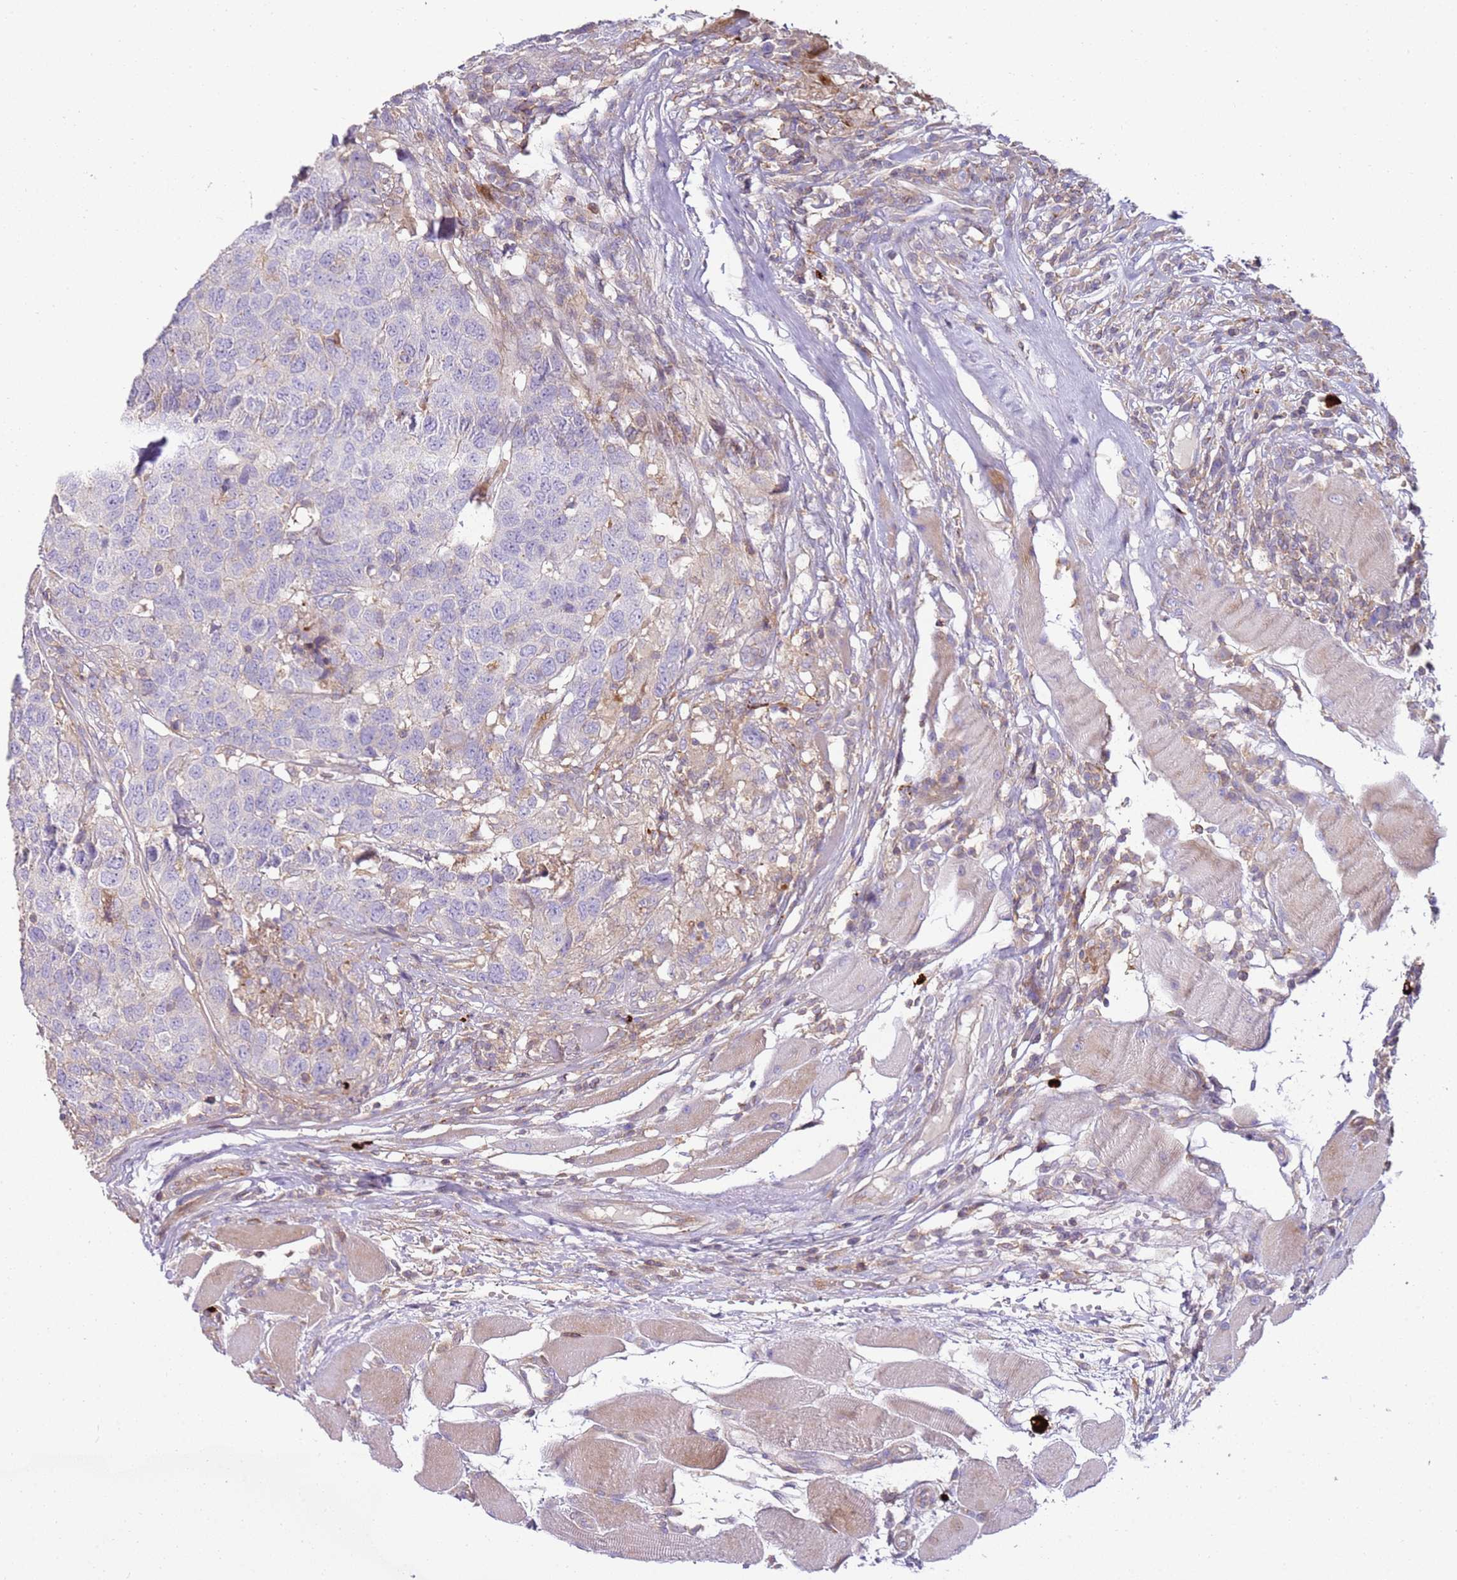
{"staining": {"intensity": "negative", "quantity": "none", "location": "none"}, "tissue": "head and neck cancer", "cell_type": "Tumor cells", "image_type": "cancer", "snomed": [{"axis": "morphology", "description": "Squamous cell carcinoma, NOS"}, {"axis": "topography", "description": "Head-Neck"}], "caption": "Immunohistochemistry of human head and neck squamous cell carcinoma reveals no staining in tumor cells.", "gene": "FPR1", "patient": {"sex": "male", "age": 66}}